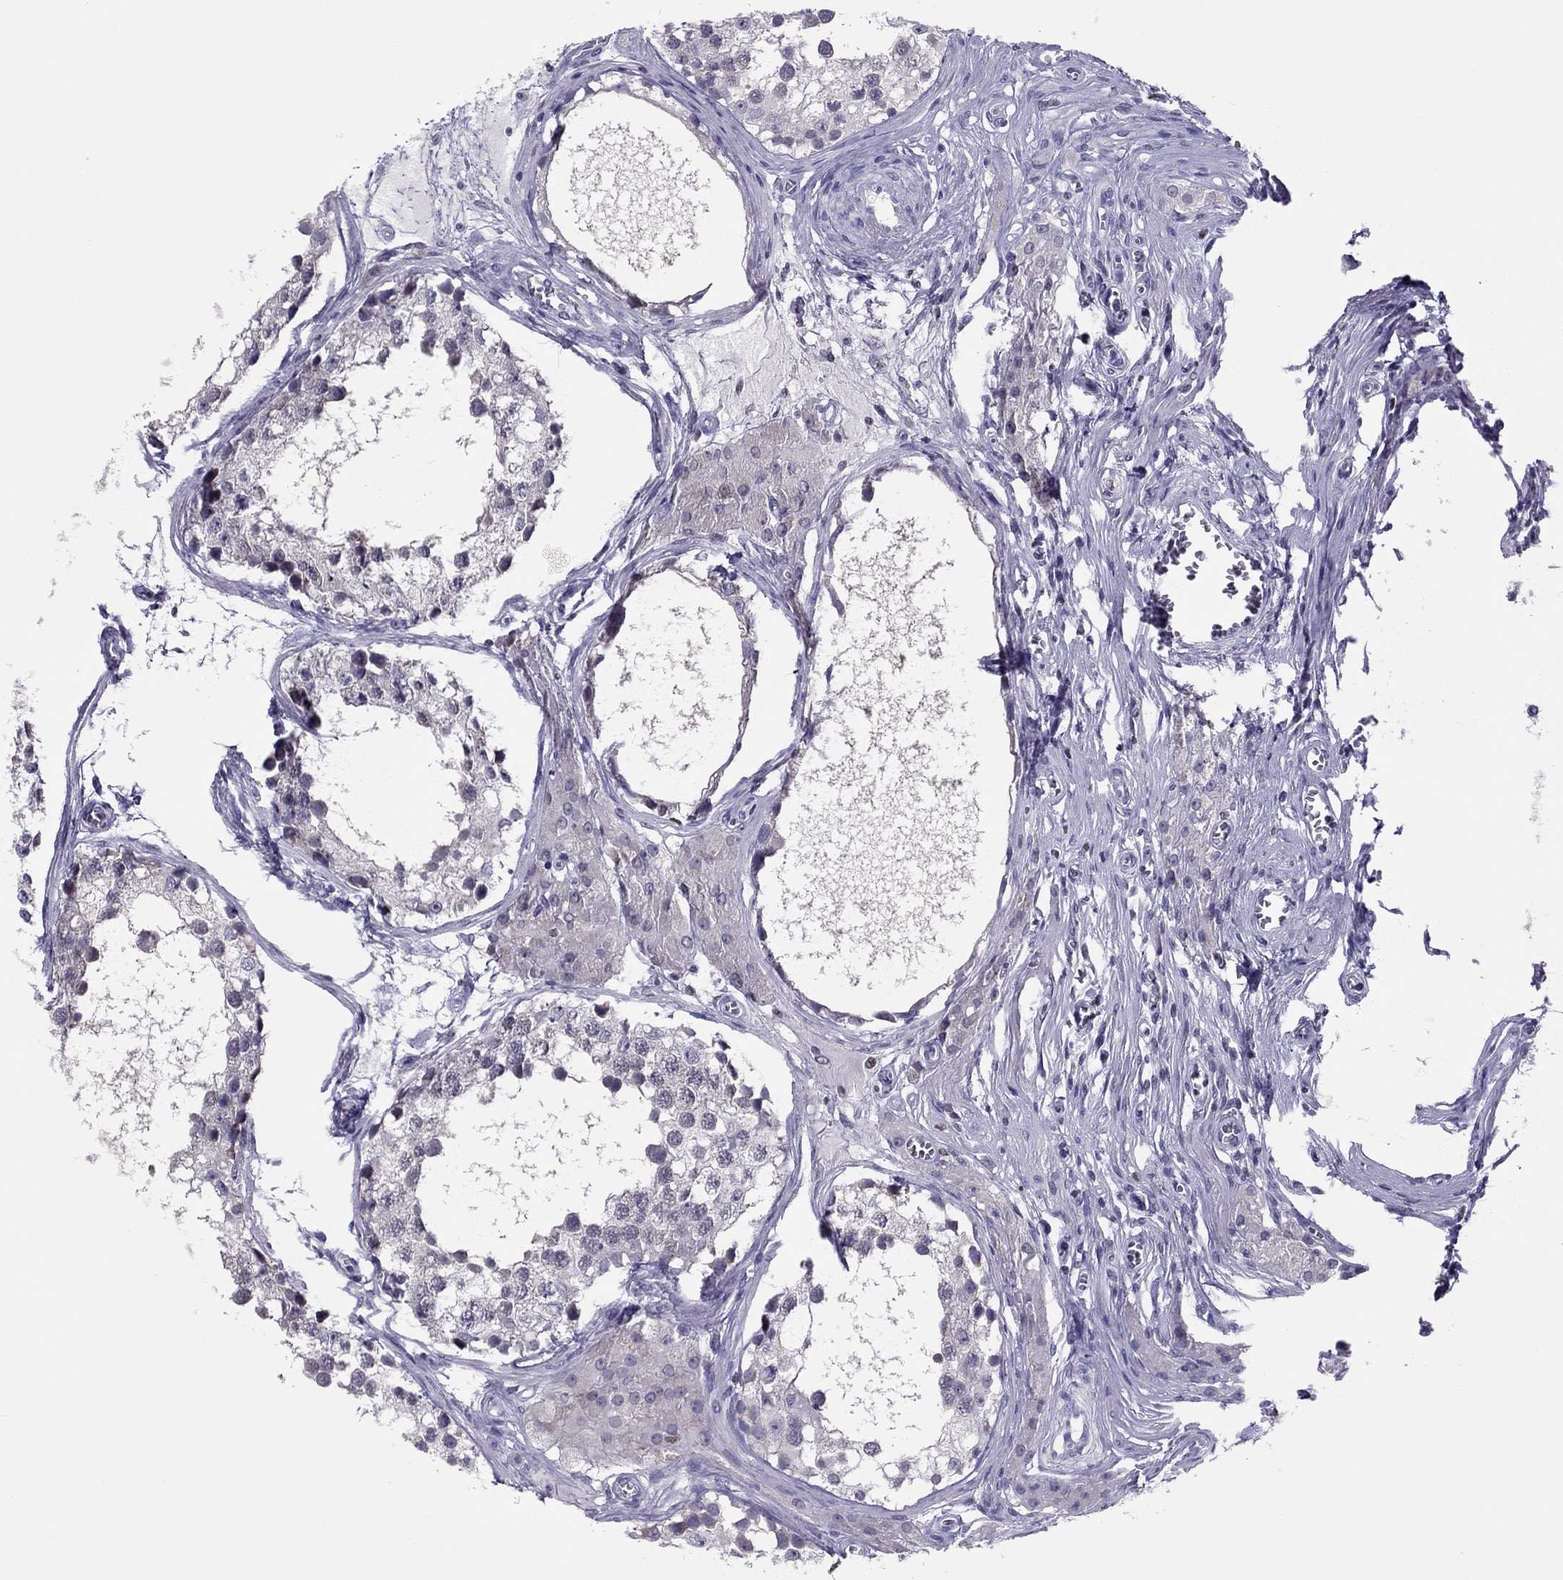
{"staining": {"intensity": "weak", "quantity": "<25%", "location": "cytoplasmic/membranous"}, "tissue": "testis", "cell_type": "Cells in seminiferous ducts", "image_type": "normal", "snomed": [{"axis": "morphology", "description": "Normal tissue, NOS"}, {"axis": "morphology", "description": "Seminoma, NOS"}, {"axis": "topography", "description": "Testis"}], "caption": "The micrograph exhibits no significant staining in cells in seminiferous ducts of testis.", "gene": "SPINT3", "patient": {"sex": "male", "age": 65}}